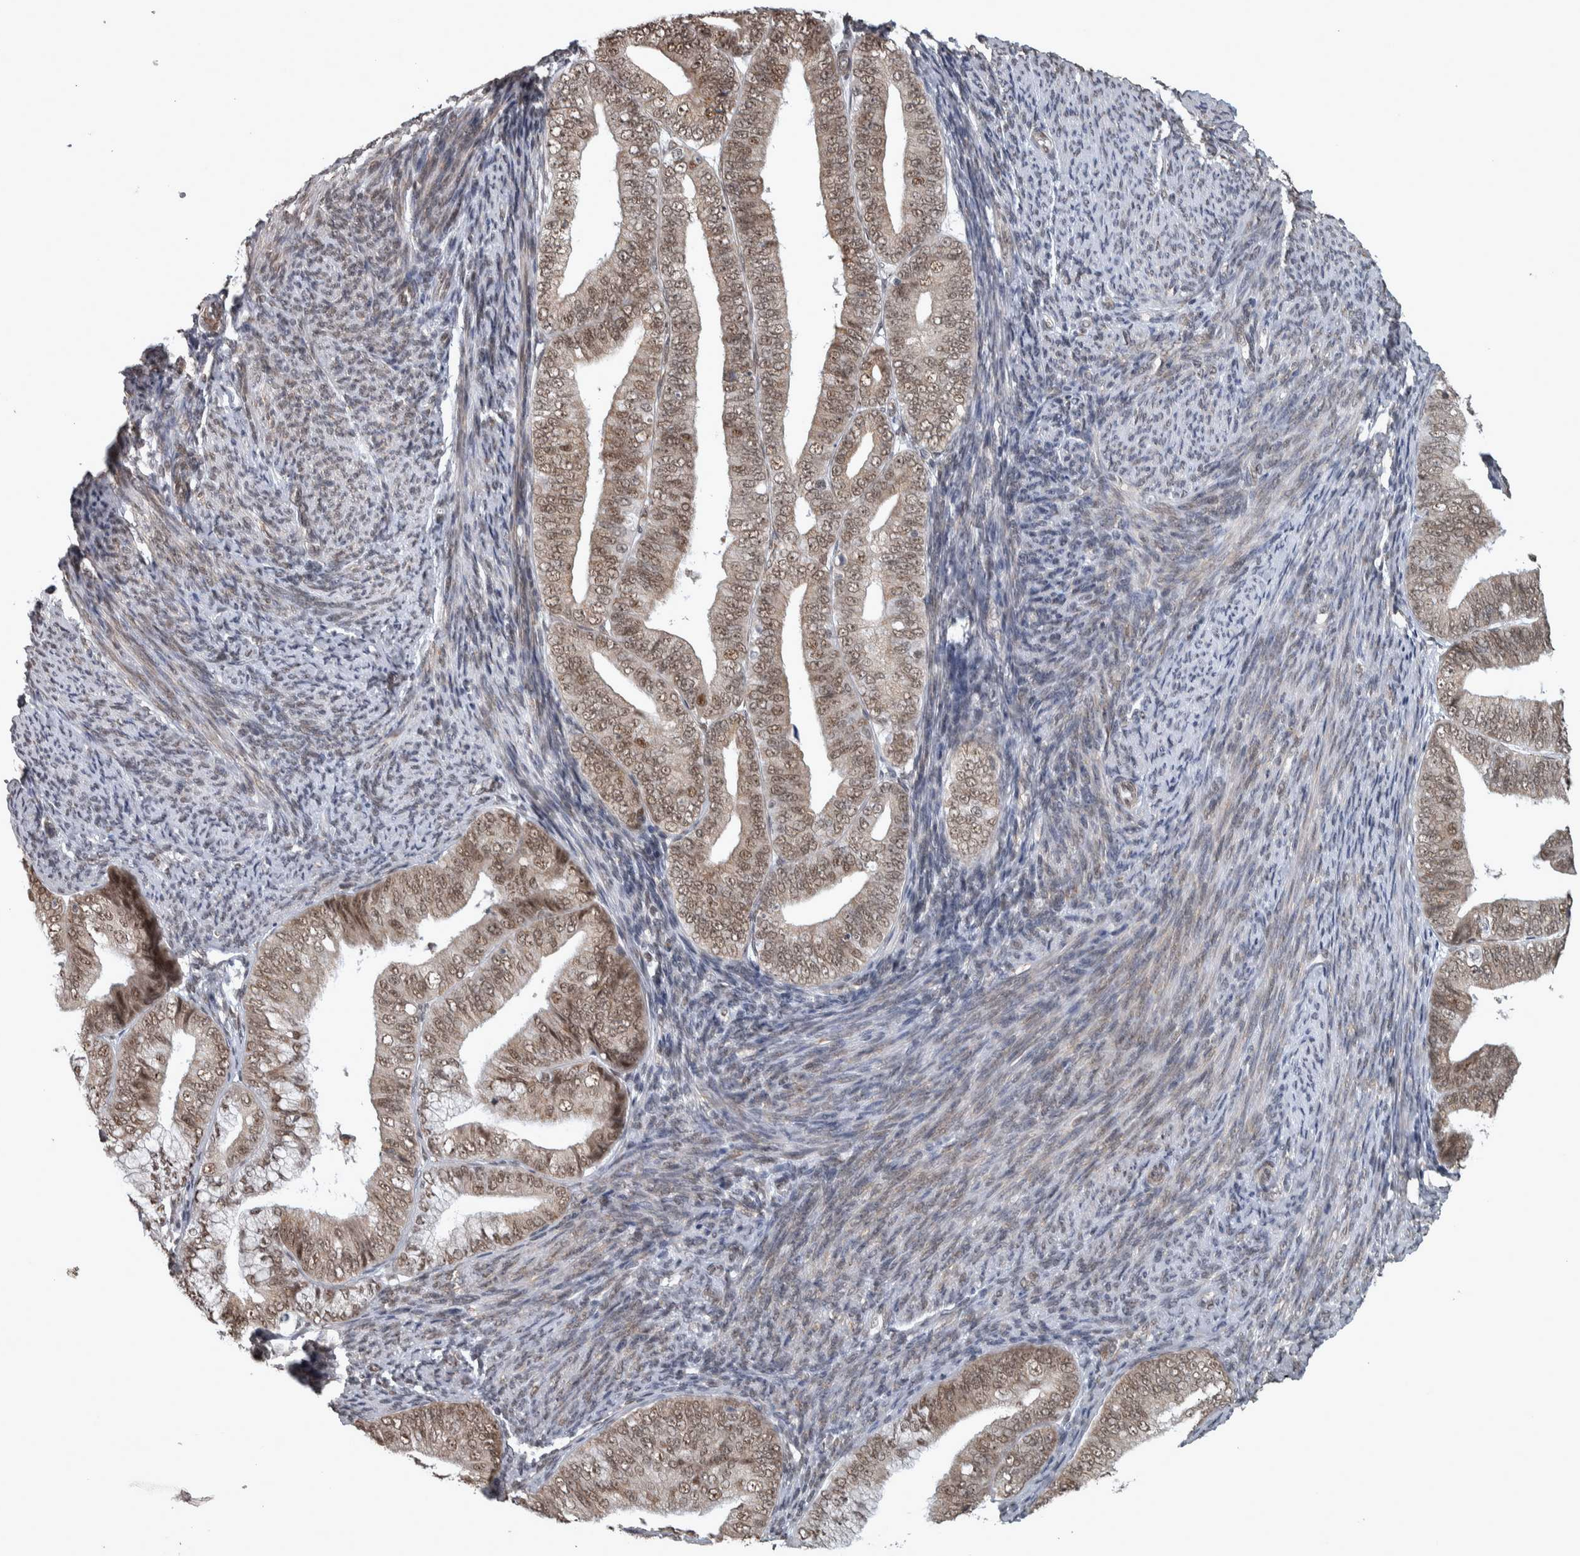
{"staining": {"intensity": "moderate", "quantity": ">75%", "location": "nuclear"}, "tissue": "endometrial cancer", "cell_type": "Tumor cells", "image_type": "cancer", "snomed": [{"axis": "morphology", "description": "Adenocarcinoma, NOS"}, {"axis": "topography", "description": "Endometrium"}], "caption": "An immunohistochemistry photomicrograph of neoplastic tissue is shown. Protein staining in brown labels moderate nuclear positivity in endometrial adenocarcinoma within tumor cells.", "gene": "DDX42", "patient": {"sex": "female", "age": 63}}